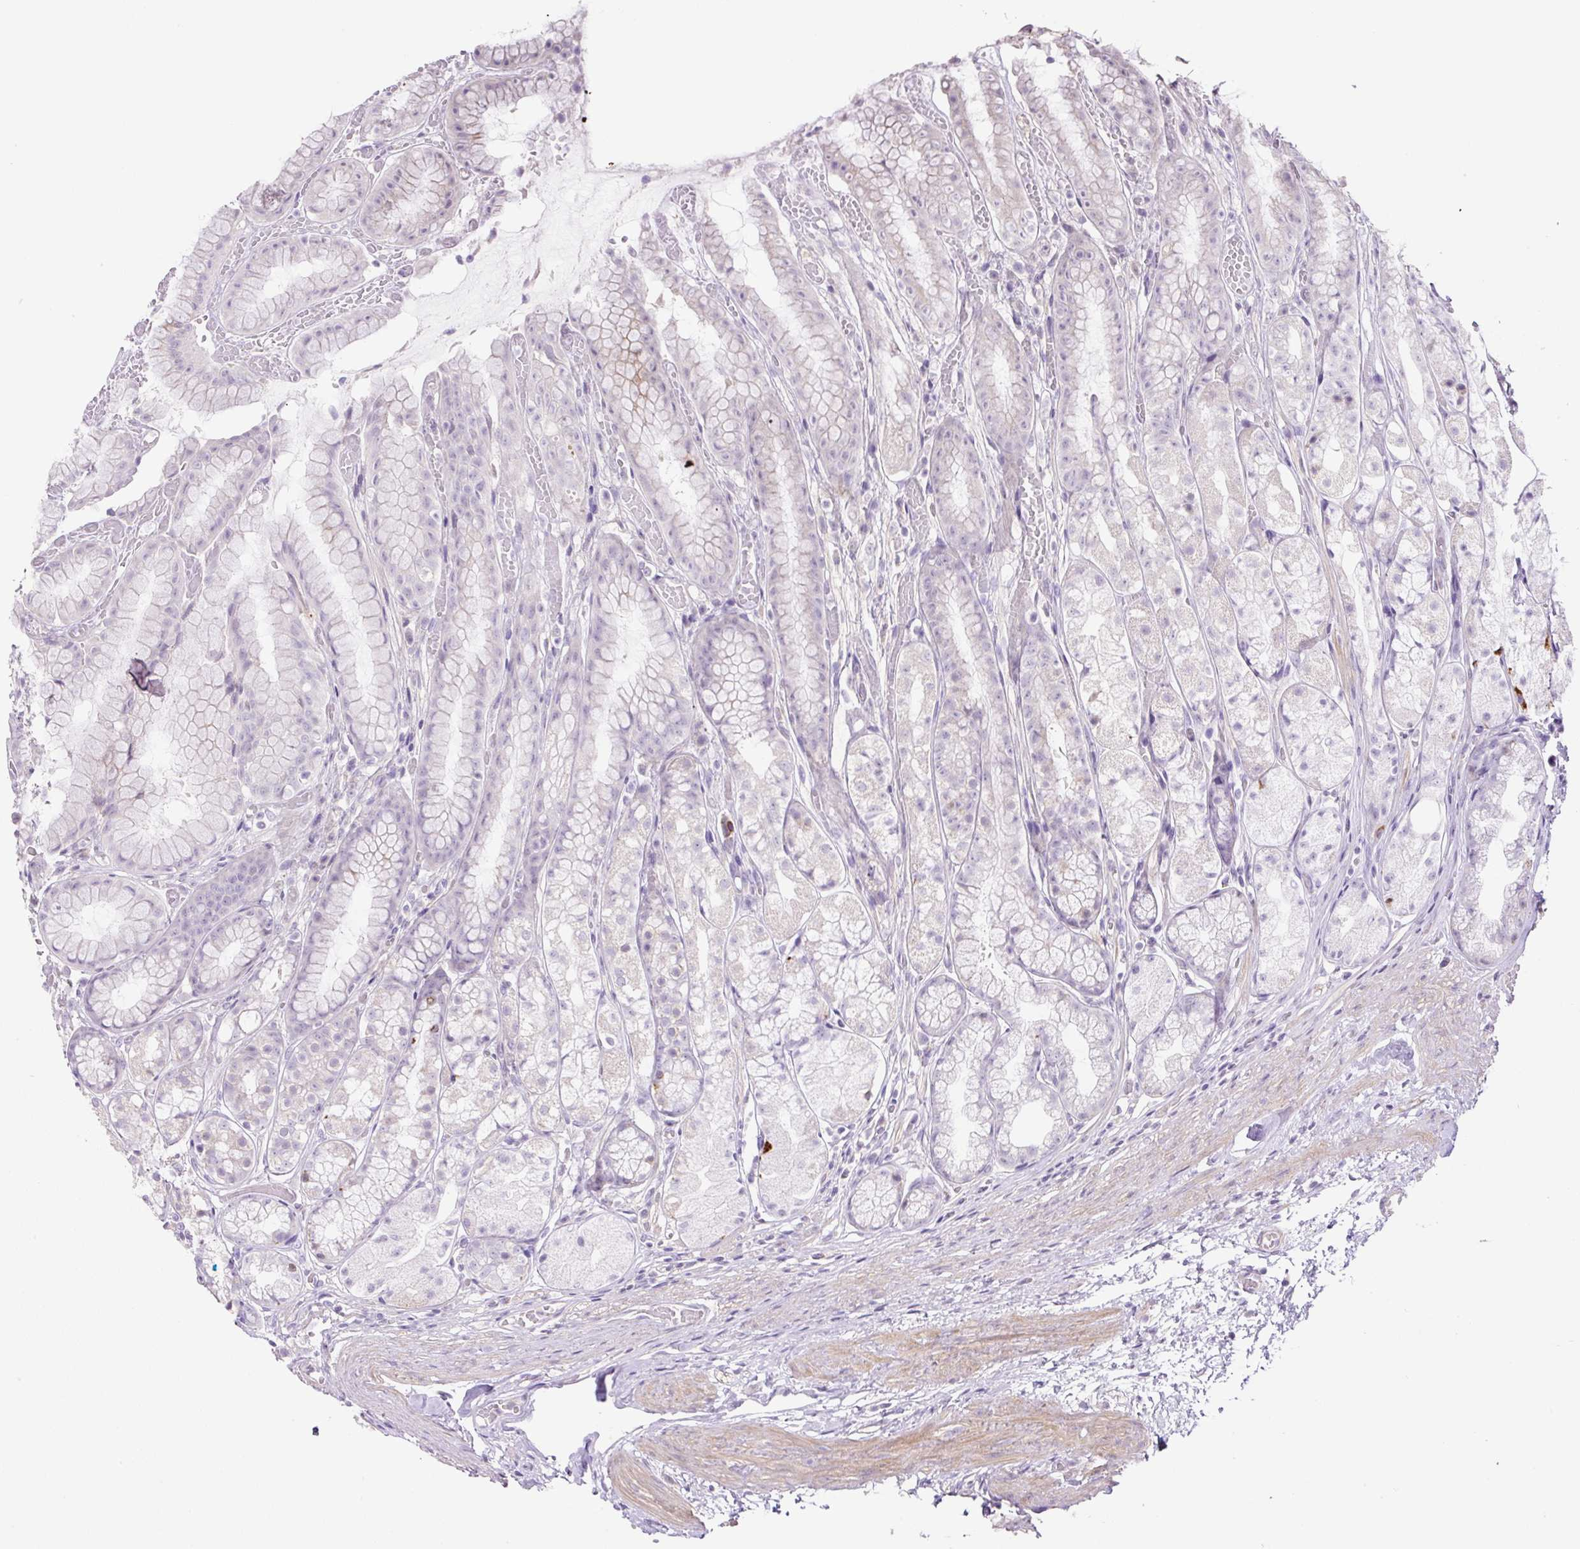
{"staining": {"intensity": "negative", "quantity": "none", "location": "none"}, "tissue": "stomach", "cell_type": "Glandular cells", "image_type": "normal", "snomed": [{"axis": "morphology", "description": "Normal tissue, NOS"}, {"axis": "topography", "description": "Smooth muscle"}, {"axis": "topography", "description": "Stomach"}], "caption": "An immunohistochemistry histopathology image of normal stomach is shown. There is no staining in glandular cells of stomach.", "gene": "OGDHL", "patient": {"sex": "male", "age": 70}}